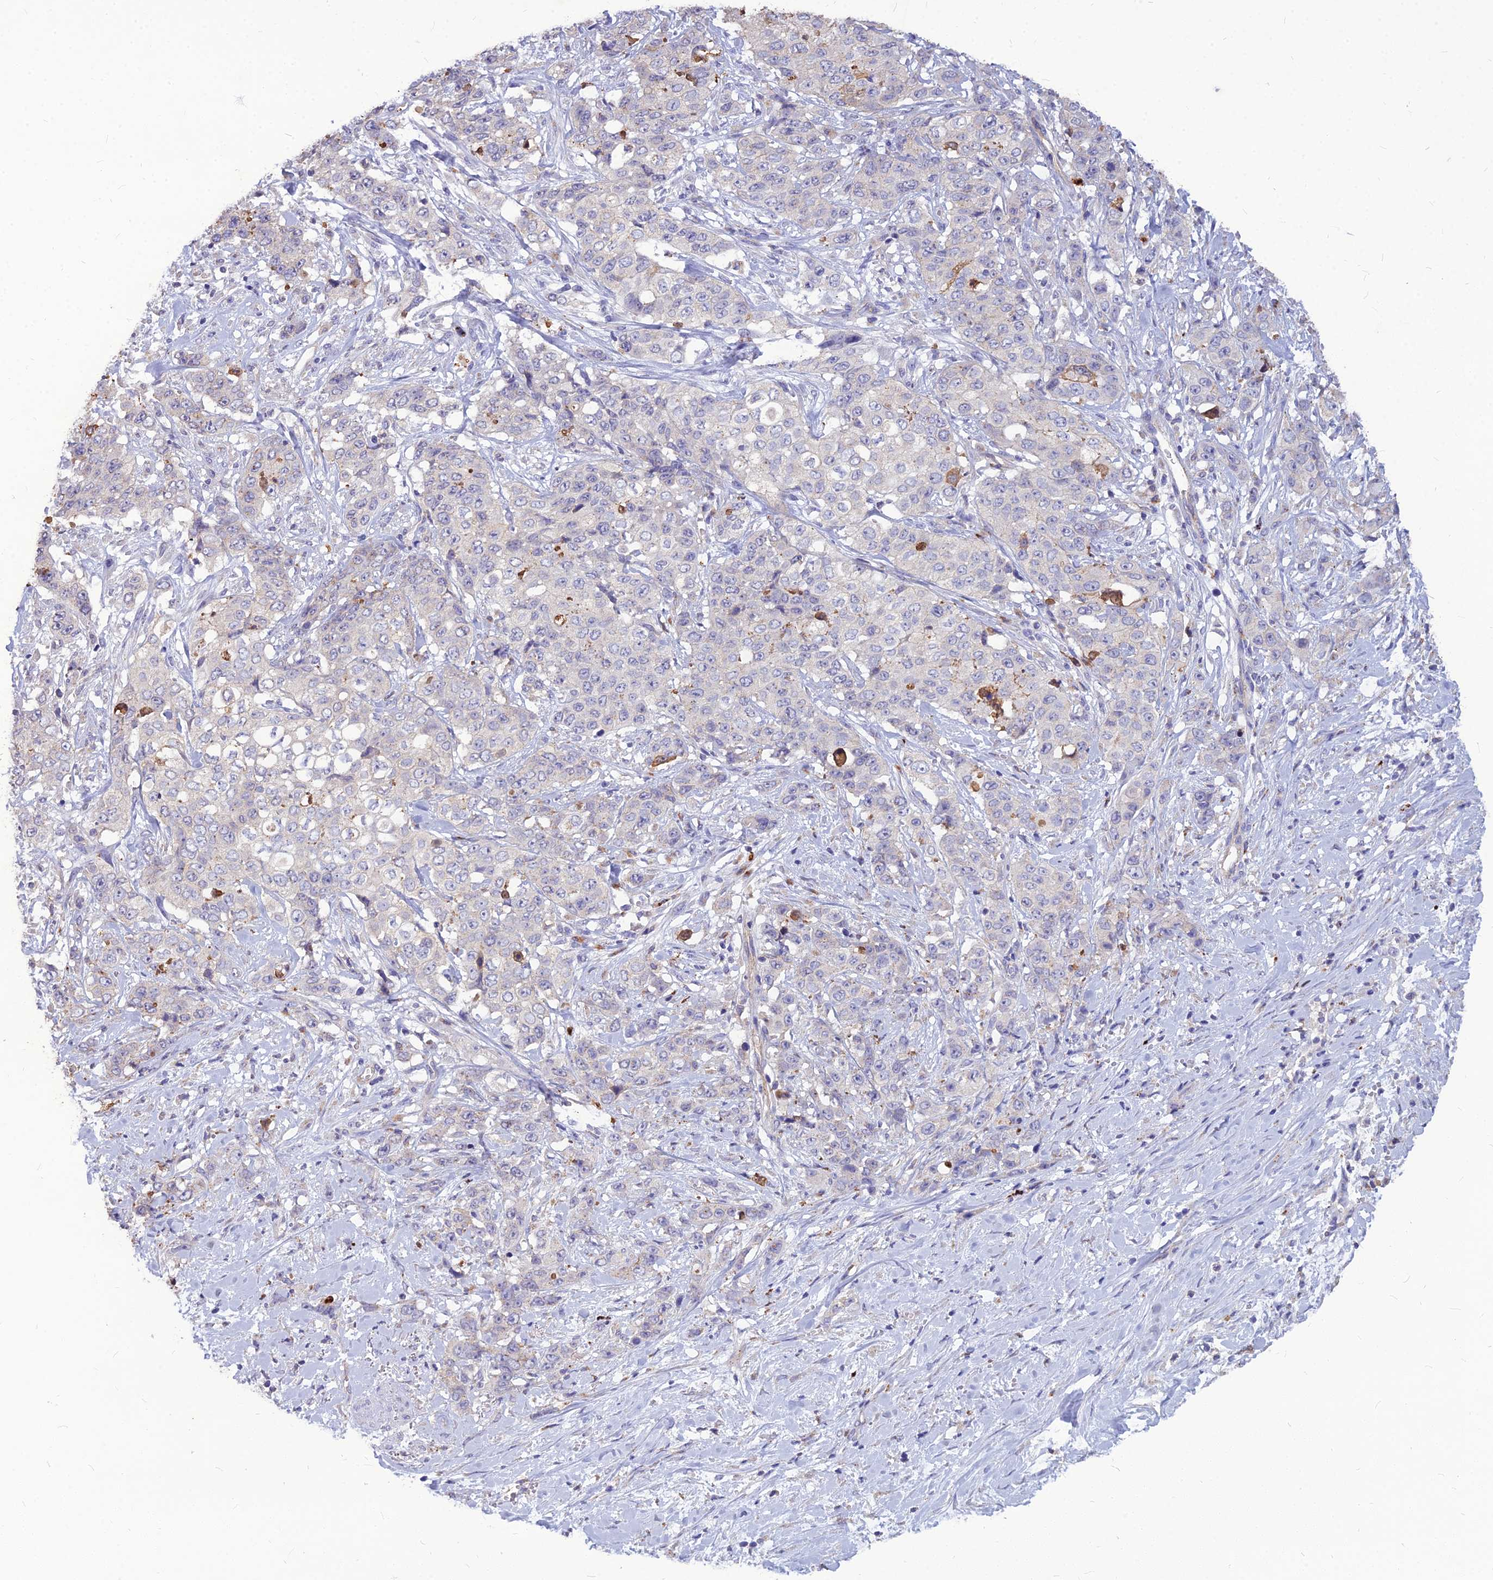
{"staining": {"intensity": "negative", "quantity": "none", "location": "none"}, "tissue": "stomach cancer", "cell_type": "Tumor cells", "image_type": "cancer", "snomed": [{"axis": "morphology", "description": "Adenocarcinoma, NOS"}, {"axis": "topography", "description": "Stomach, upper"}], "caption": "Histopathology image shows no significant protein positivity in tumor cells of stomach cancer.", "gene": "PCED1B", "patient": {"sex": "male", "age": 62}}